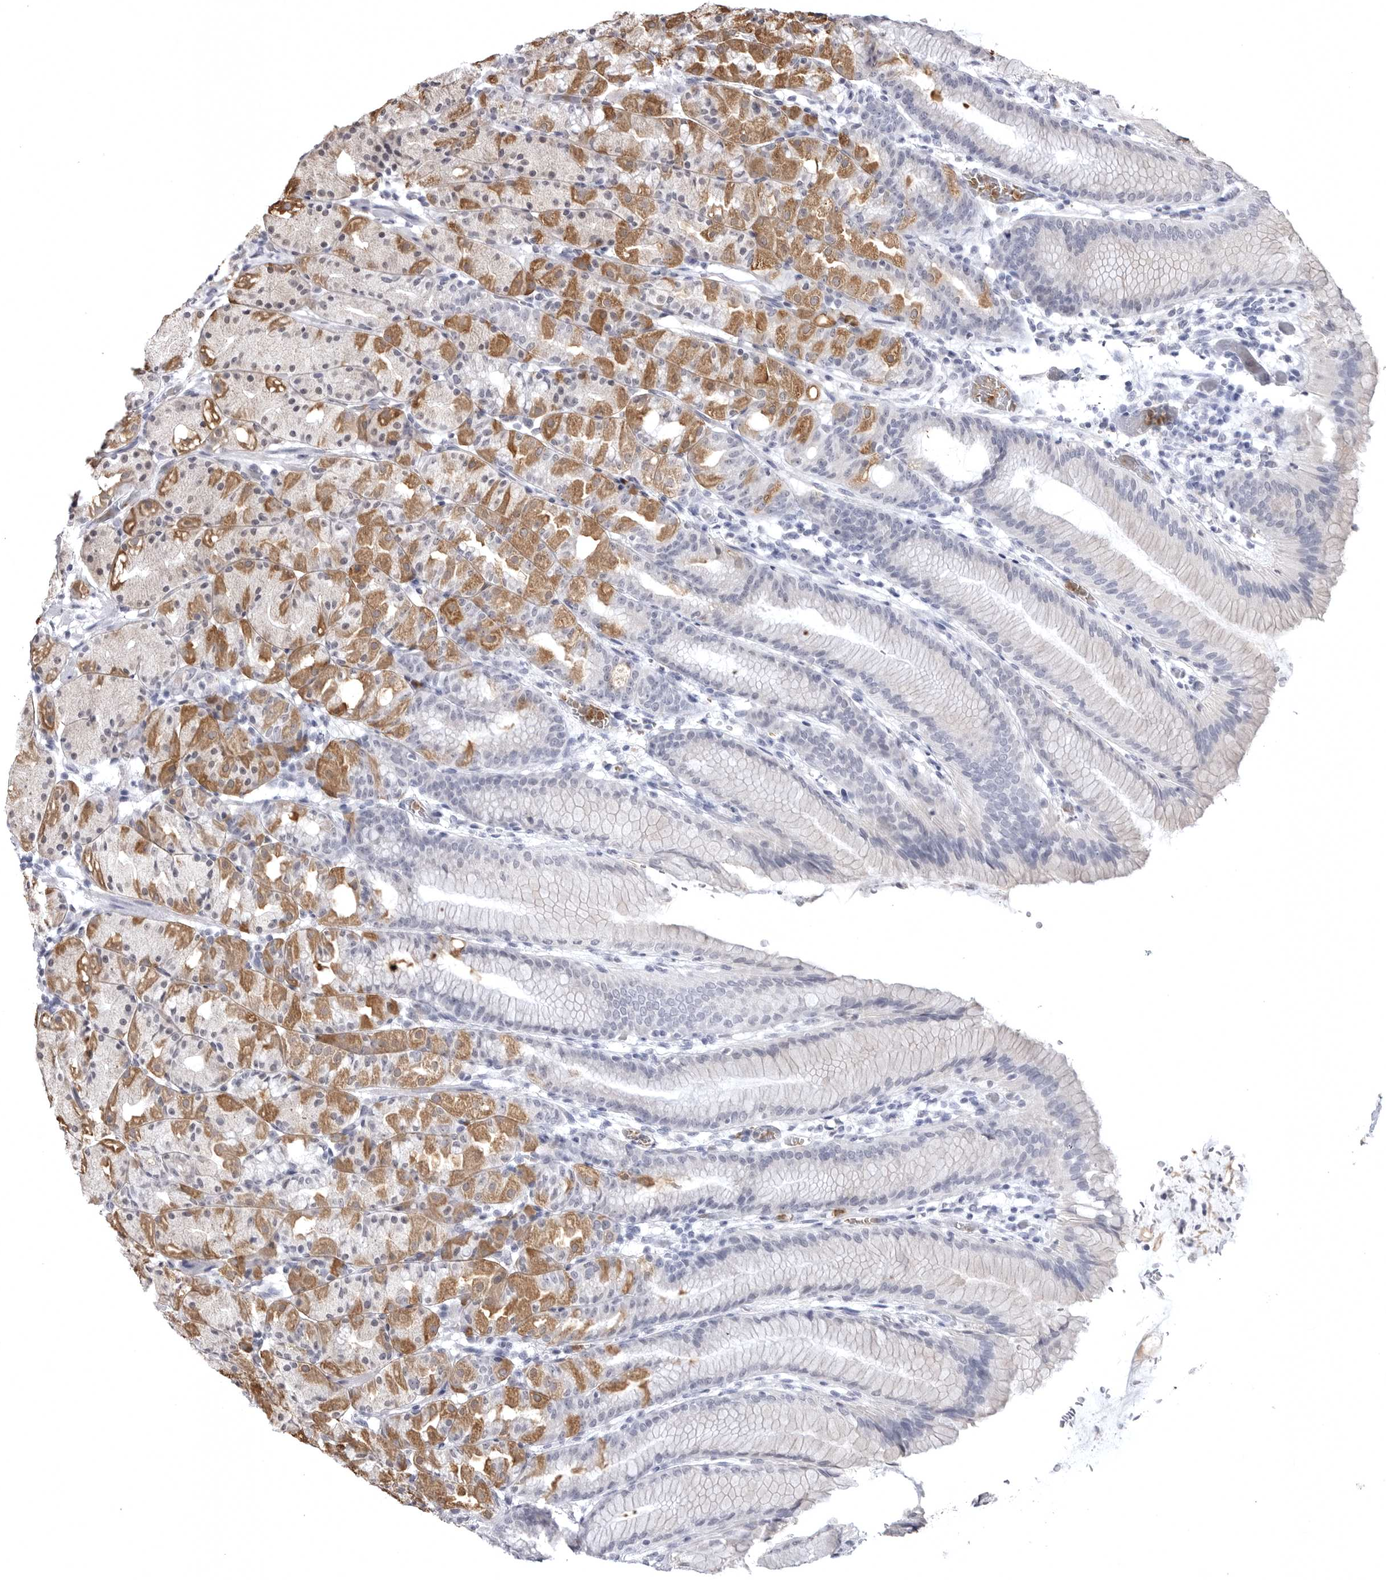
{"staining": {"intensity": "moderate", "quantity": "<25%", "location": "cytoplasmic/membranous"}, "tissue": "stomach", "cell_type": "Glandular cells", "image_type": "normal", "snomed": [{"axis": "morphology", "description": "Normal tissue, NOS"}, {"axis": "topography", "description": "Stomach, upper"}], "caption": "This photomicrograph displays immunohistochemistry staining of benign human stomach, with low moderate cytoplasmic/membranous positivity in approximately <25% of glandular cells.", "gene": "STAP2", "patient": {"sex": "male", "age": 48}}